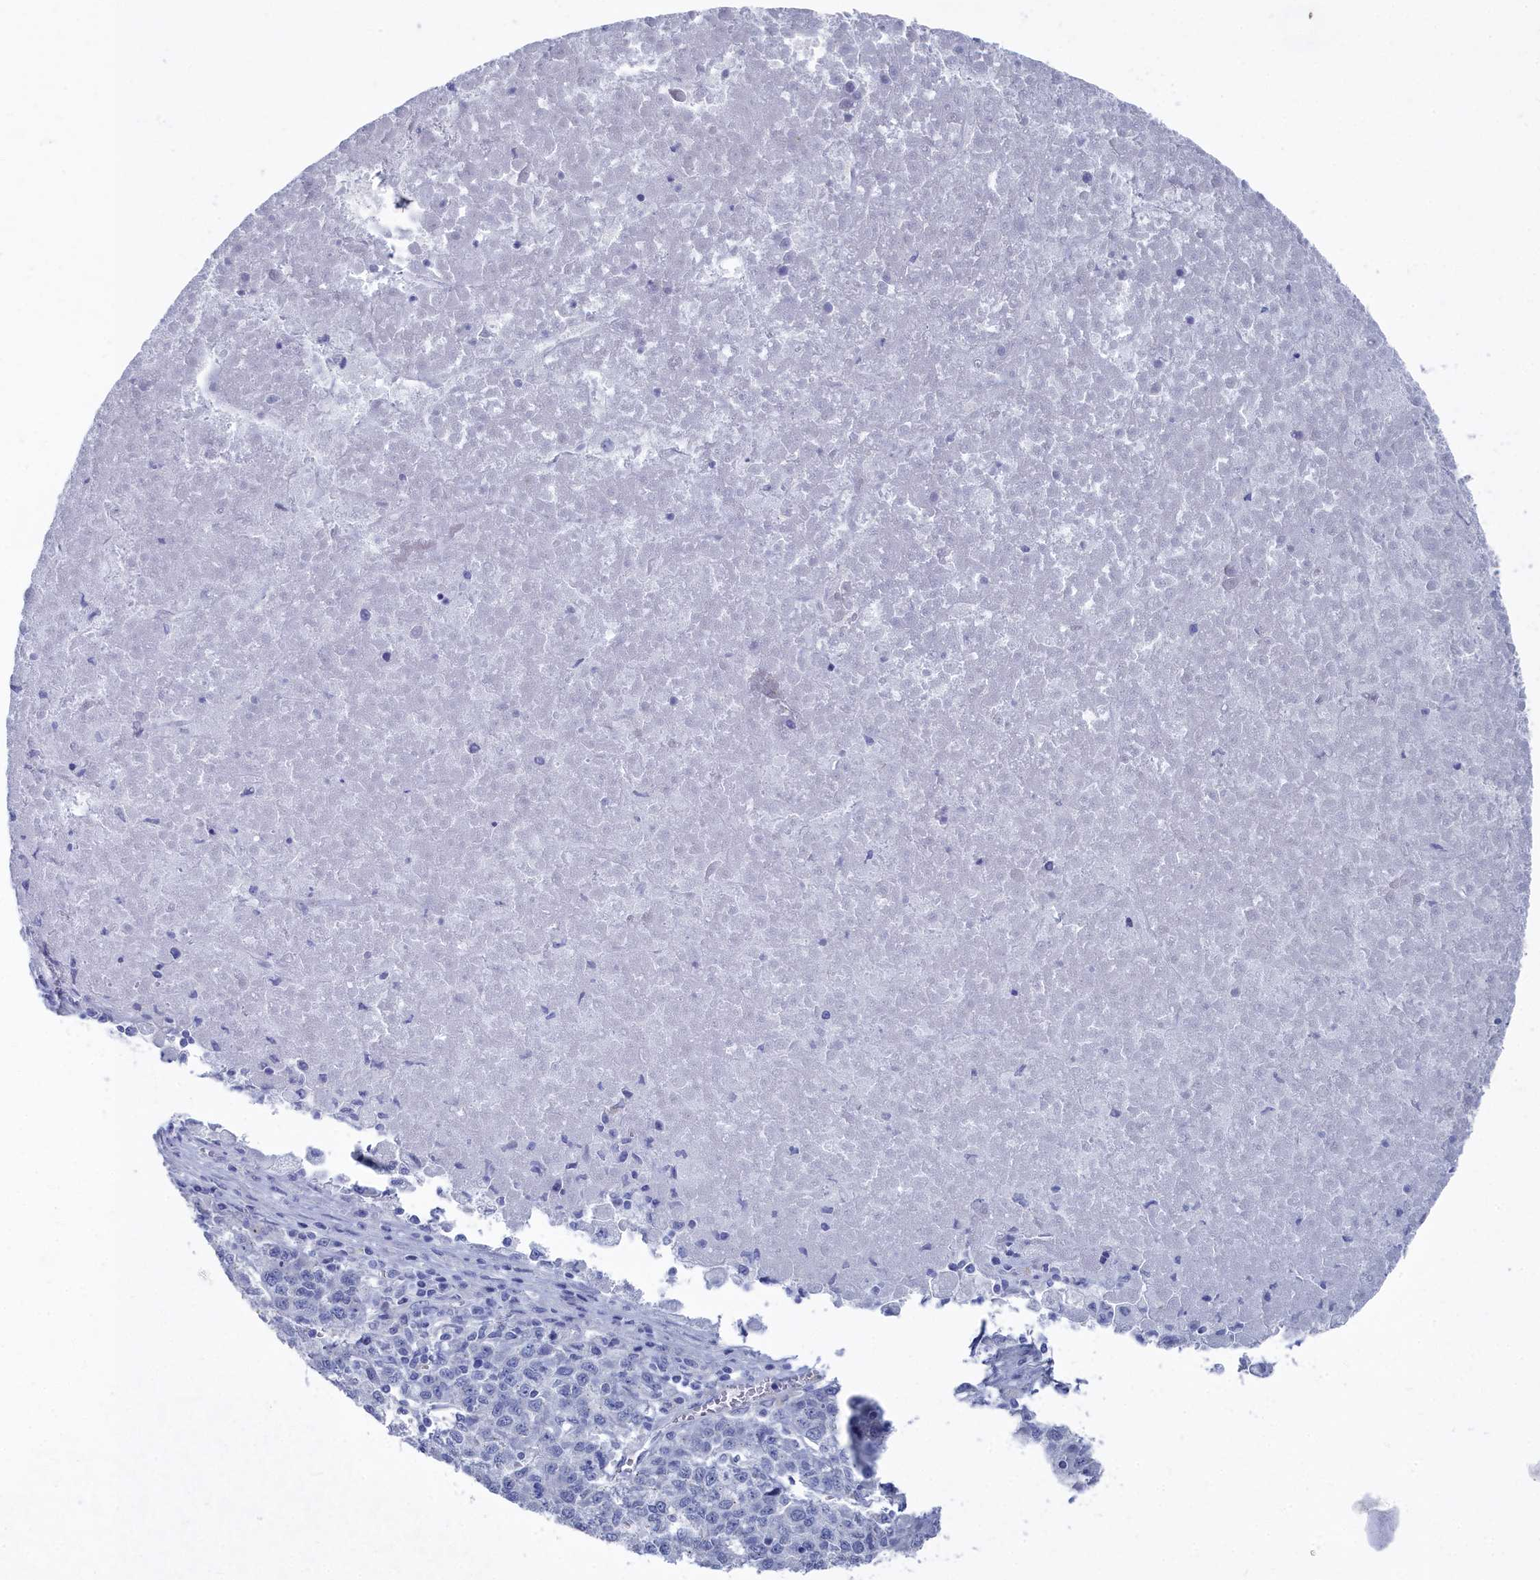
{"staining": {"intensity": "moderate", "quantity": "25%-75%", "location": "cytoplasmic/membranous"}, "tissue": "liver cancer", "cell_type": "Tumor cells", "image_type": "cancer", "snomed": [{"axis": "morphology", "description": "Carcinoma, Hepatocellular, NOS"}, {"axis": "topography", "description": "Liver"}], "caption": "A brown stain labels moderate cytoplasmic/membranous expression of a protein in human liver cancer tumor cells.", "gene": "SHISAL2A", "patient": {"sex": "female", "age": 53}}